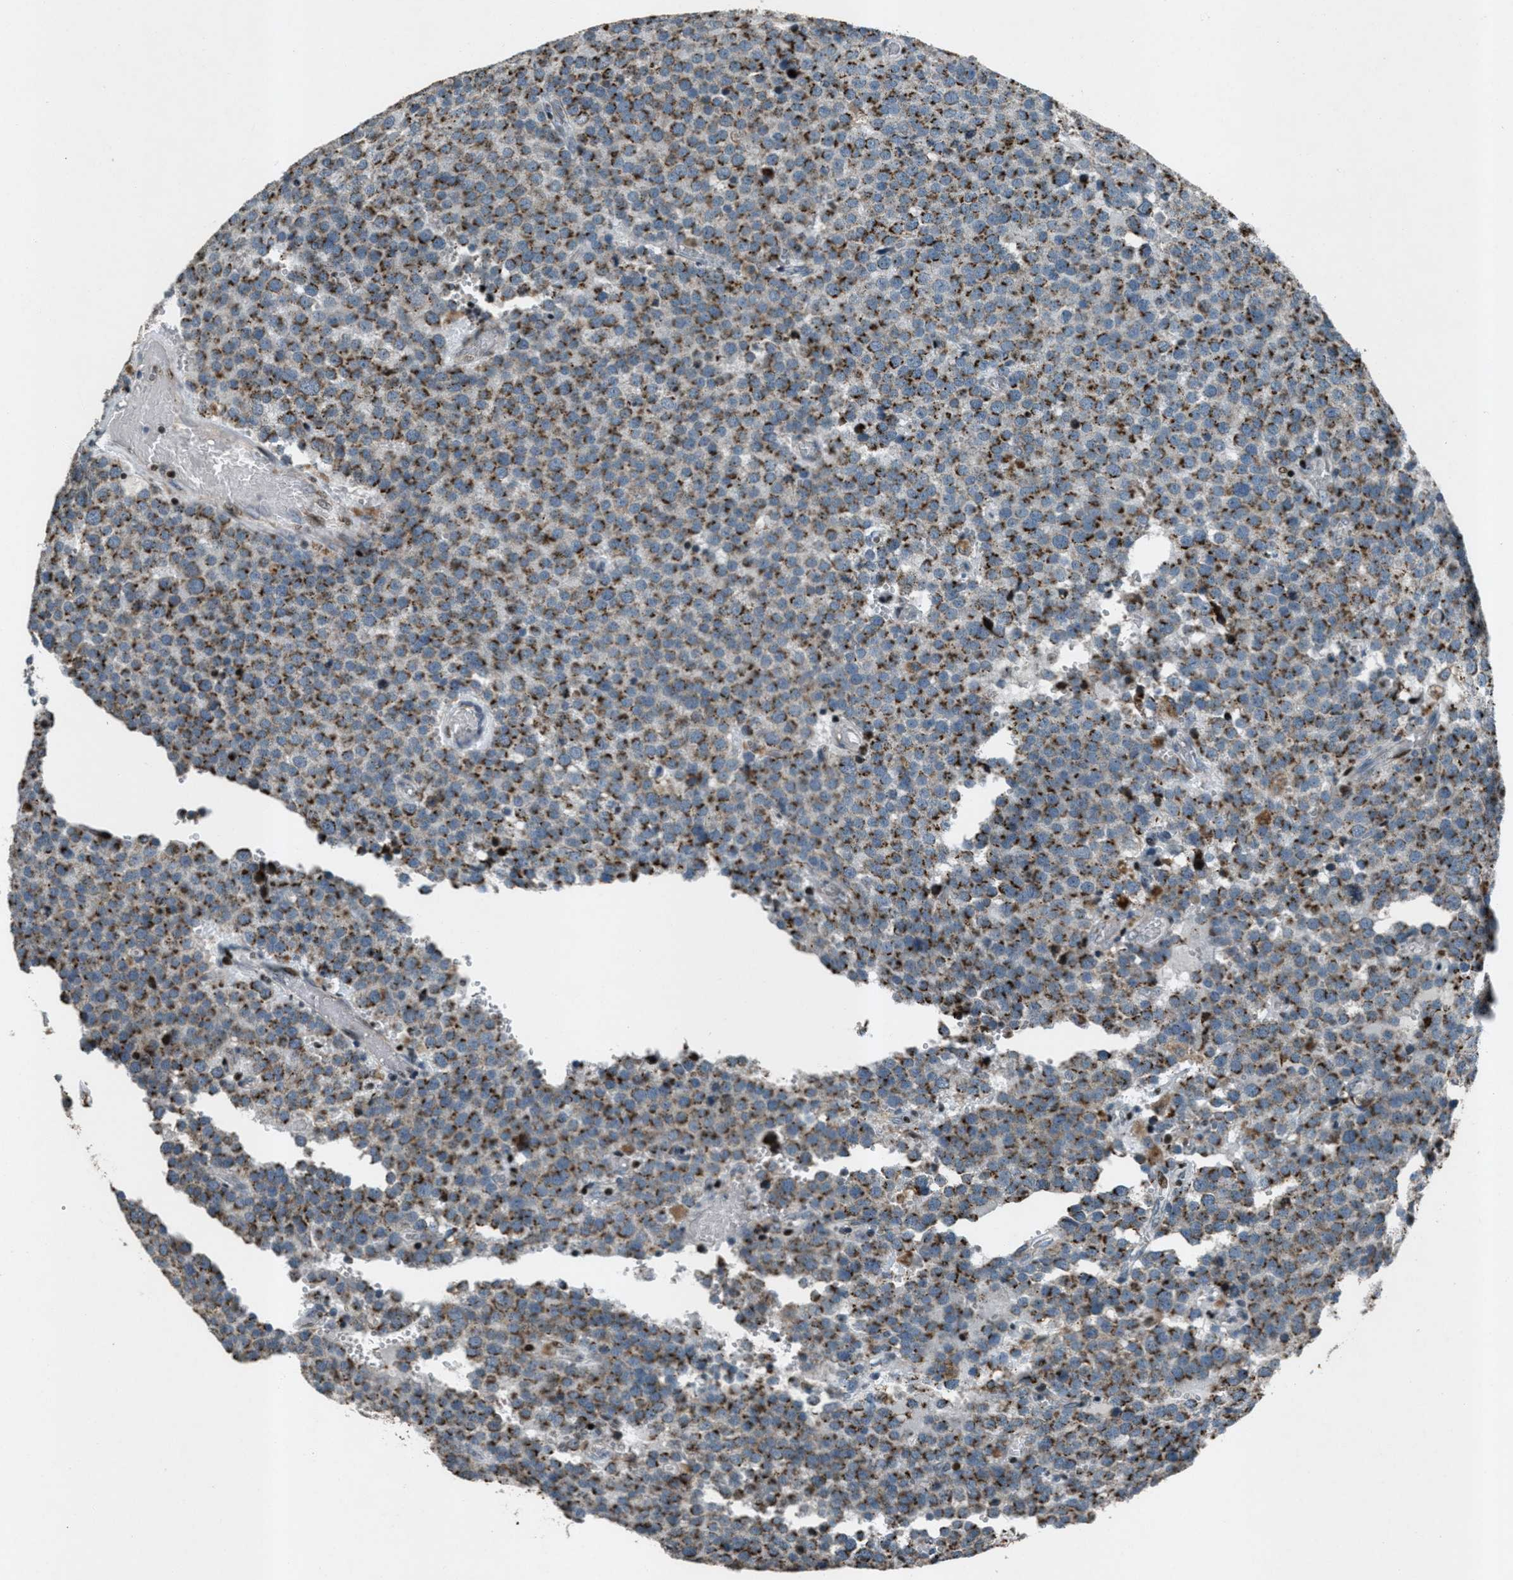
{"staining": {"intensity": "strong", "quantity": ">75%", "location": "cytoplasmic/membranous"}, "tissue": "testis cancer", "cell_type": "Tumor cells", "image_type": "cancer", "snomed": [{"axis": "morphology", "description": "Normal tissue, NOS"}, {"axis": "morphology", "description": "Seminoma, NOS"}, {"axis": "topography", "description": "Testis"}], "caption": "The immunohistochemical stain shows strong cytoplasmic/membranous staining in tumor cells of testis cancer (seminoma) tissue.", "gene": "GPC6", "patient": {"sex": "male", "age": 71}}